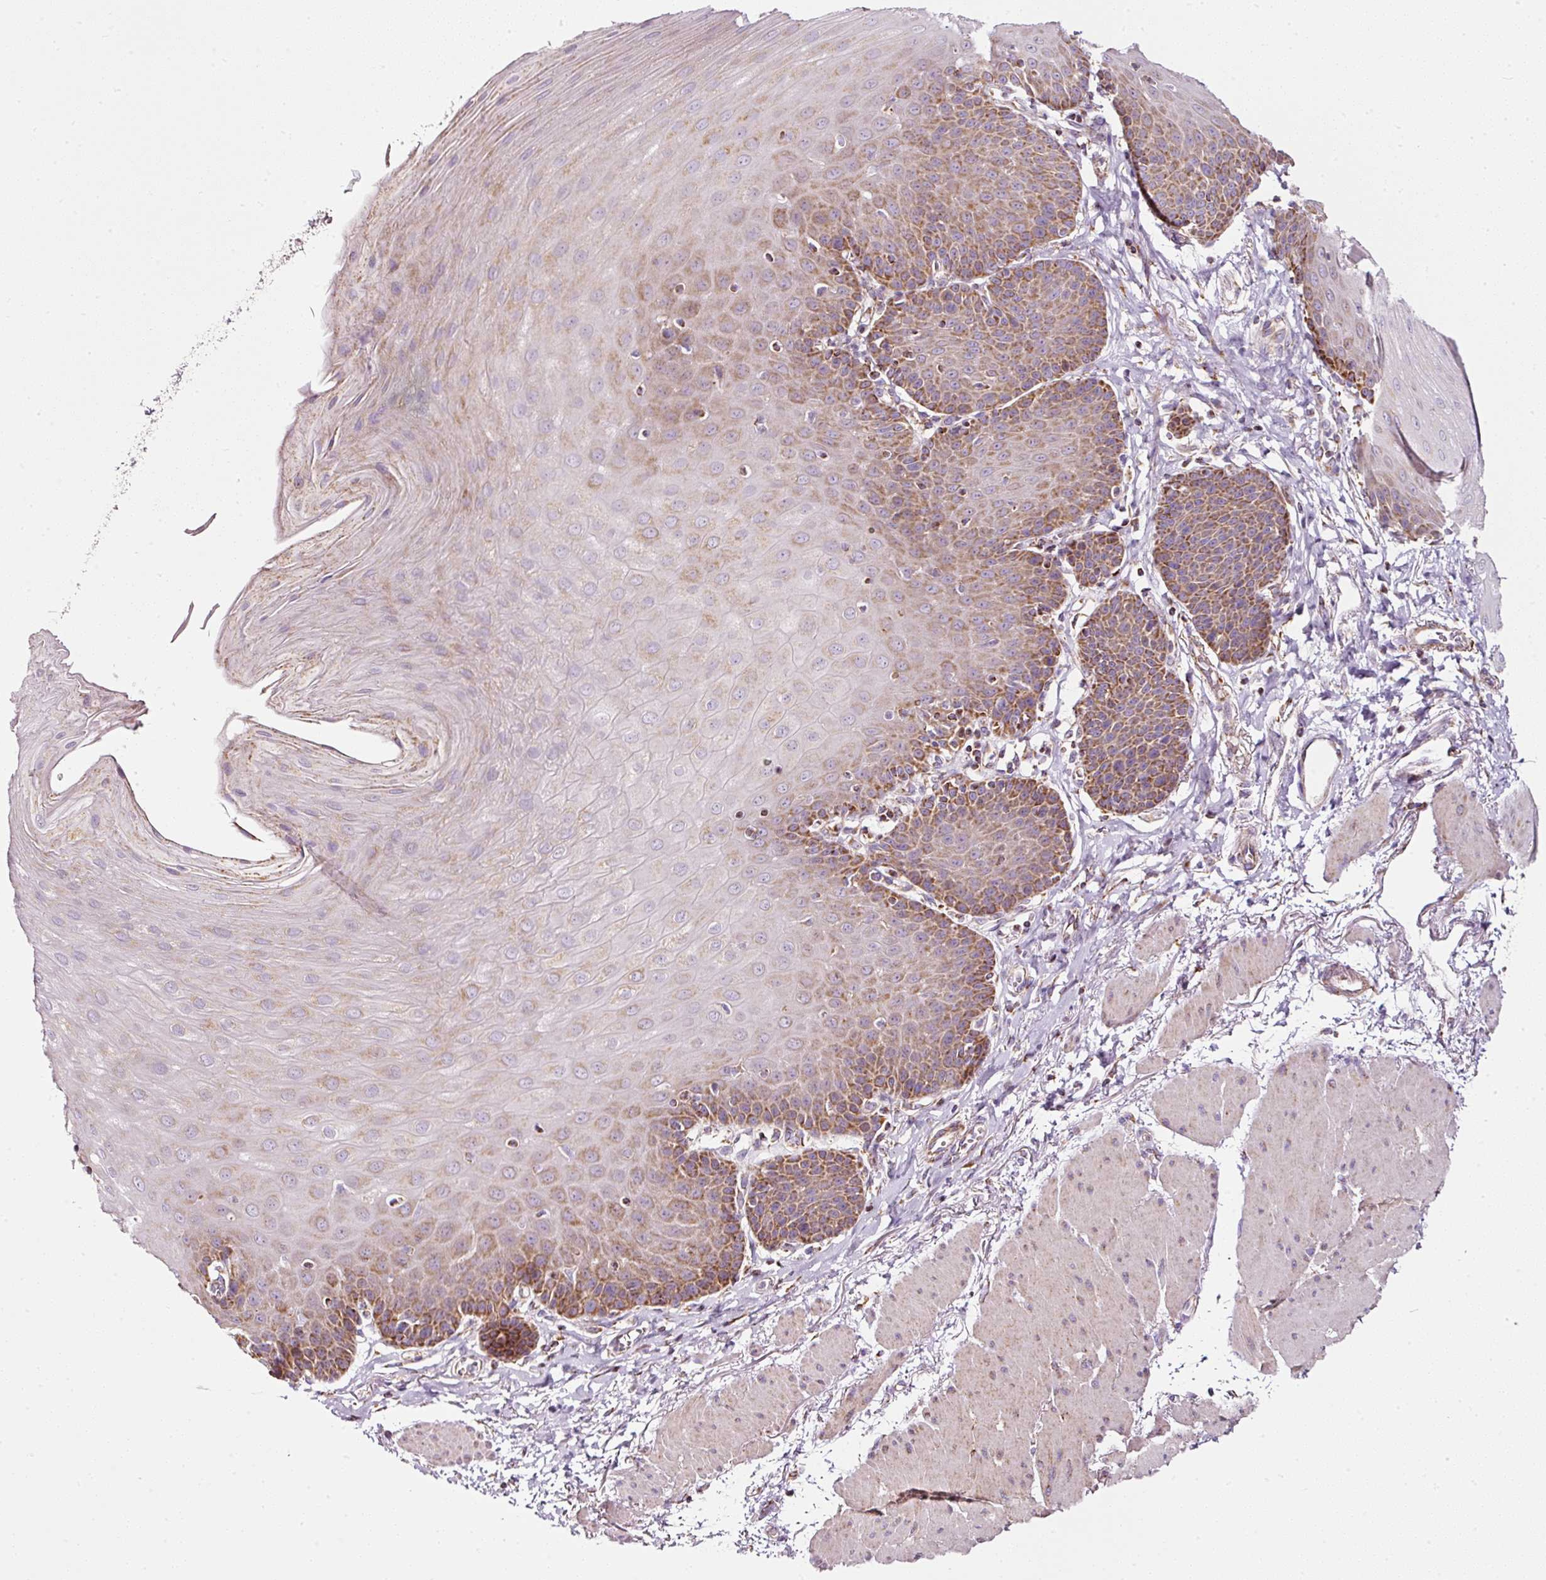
{"staining": {"intensity": "moderate", "quantity": "25%-75%", "location": "cytoplasmic/membranous"}, "tissue": "esophagus", "cell_type": "Squamous epithelial cells", "image_type": "normal", "snomed": [{"axis": "morphology", "description": "Normal tissue, NOS"}, {"axis": "topography", "description": "Esophagus"}], "caption": "A medium amount of moderate cytoplasmic/membranous staining is identified in about 25%-75% of squamous epithelial cells in benign esophagus. The staining is performed using DAB (3,3'-diaminobenzidine) brown chromogen to label protein expression. The nuclei are counter-stained blue using hematoxylin.", "gene": "SDHA", "patient": {"sex": "female", "age": 81}}